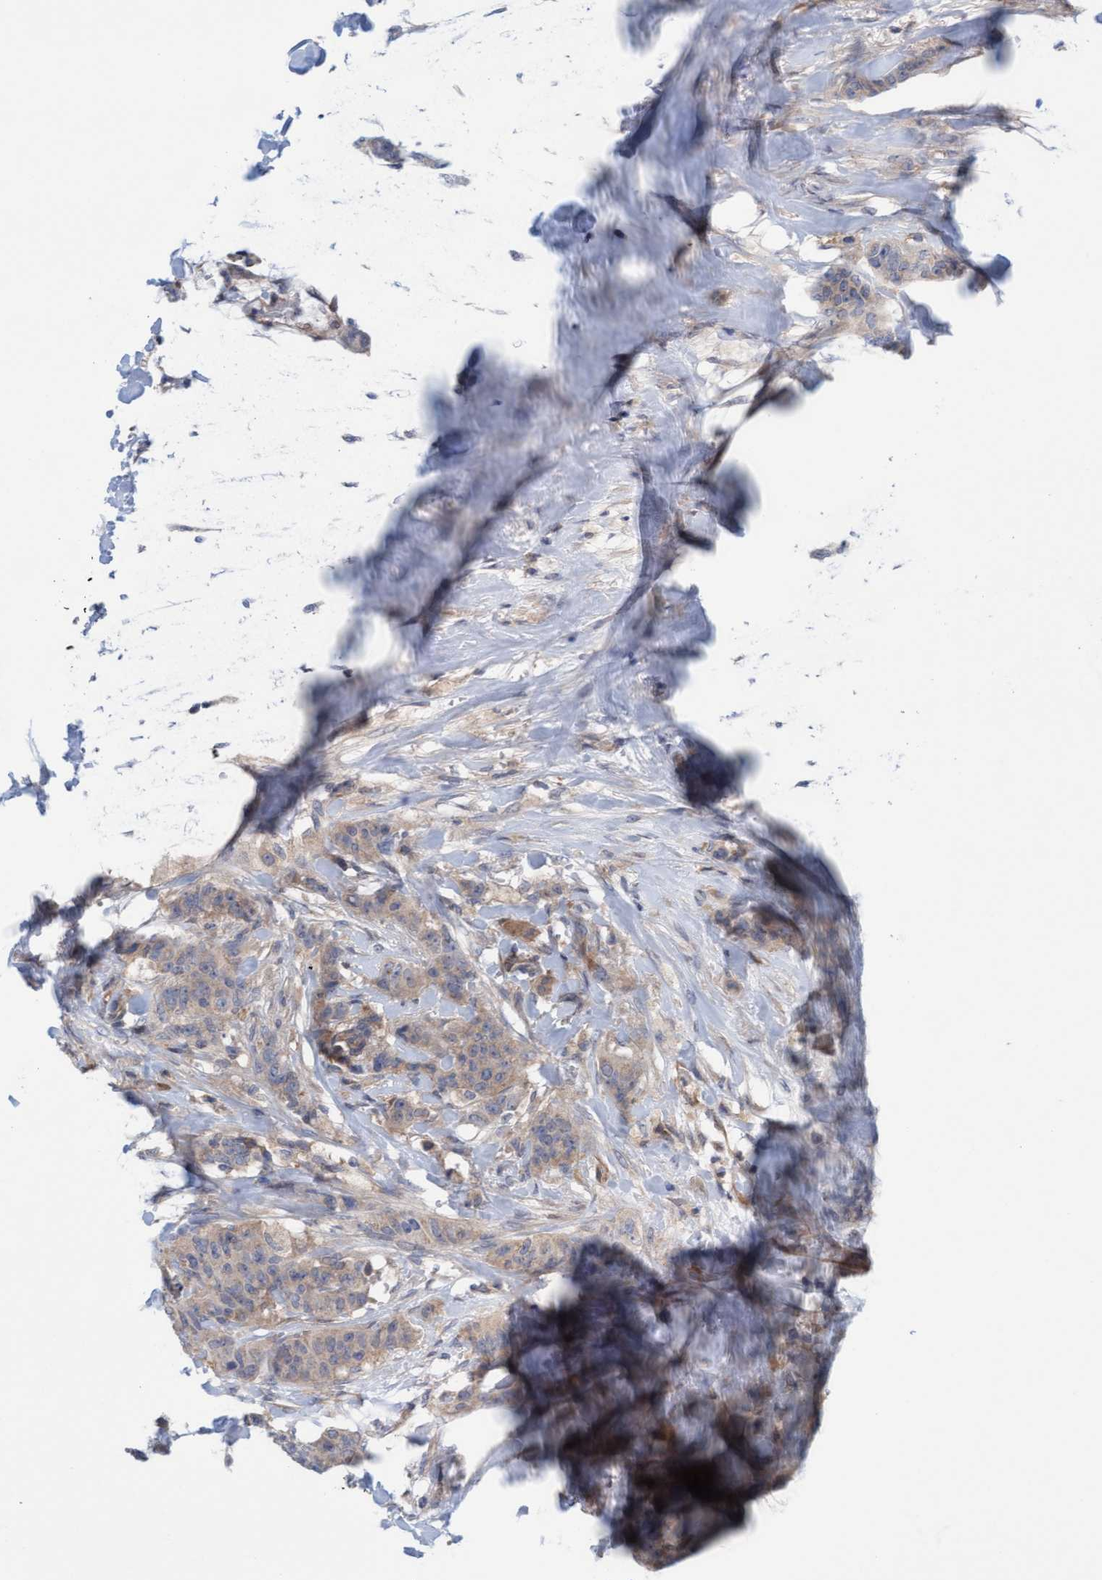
{"staining": {"intensity": "weak", "quantity": "<25%", "location": "cytoplasmic/membranous"}, "tissue": "breast cancer", "cell_type": "Tumor cells", "image_type": "cancer", "snomed": [{"axis": "morphology", "description": "Normal tissue, NOS"}, {"axis": "morphology", "description": "Duct carcinoma"}, {"axis": "topography", "description": "Breast"}], "caption": "Tumor cells show no significant protein staining in breast intraductal carcinoma. The staining is performed using DAB brown chromogen with nuclei counter-stained in using hematoxylin.", "gene": "KLHL25", "patient": {"sex": "female", "age": 40}}